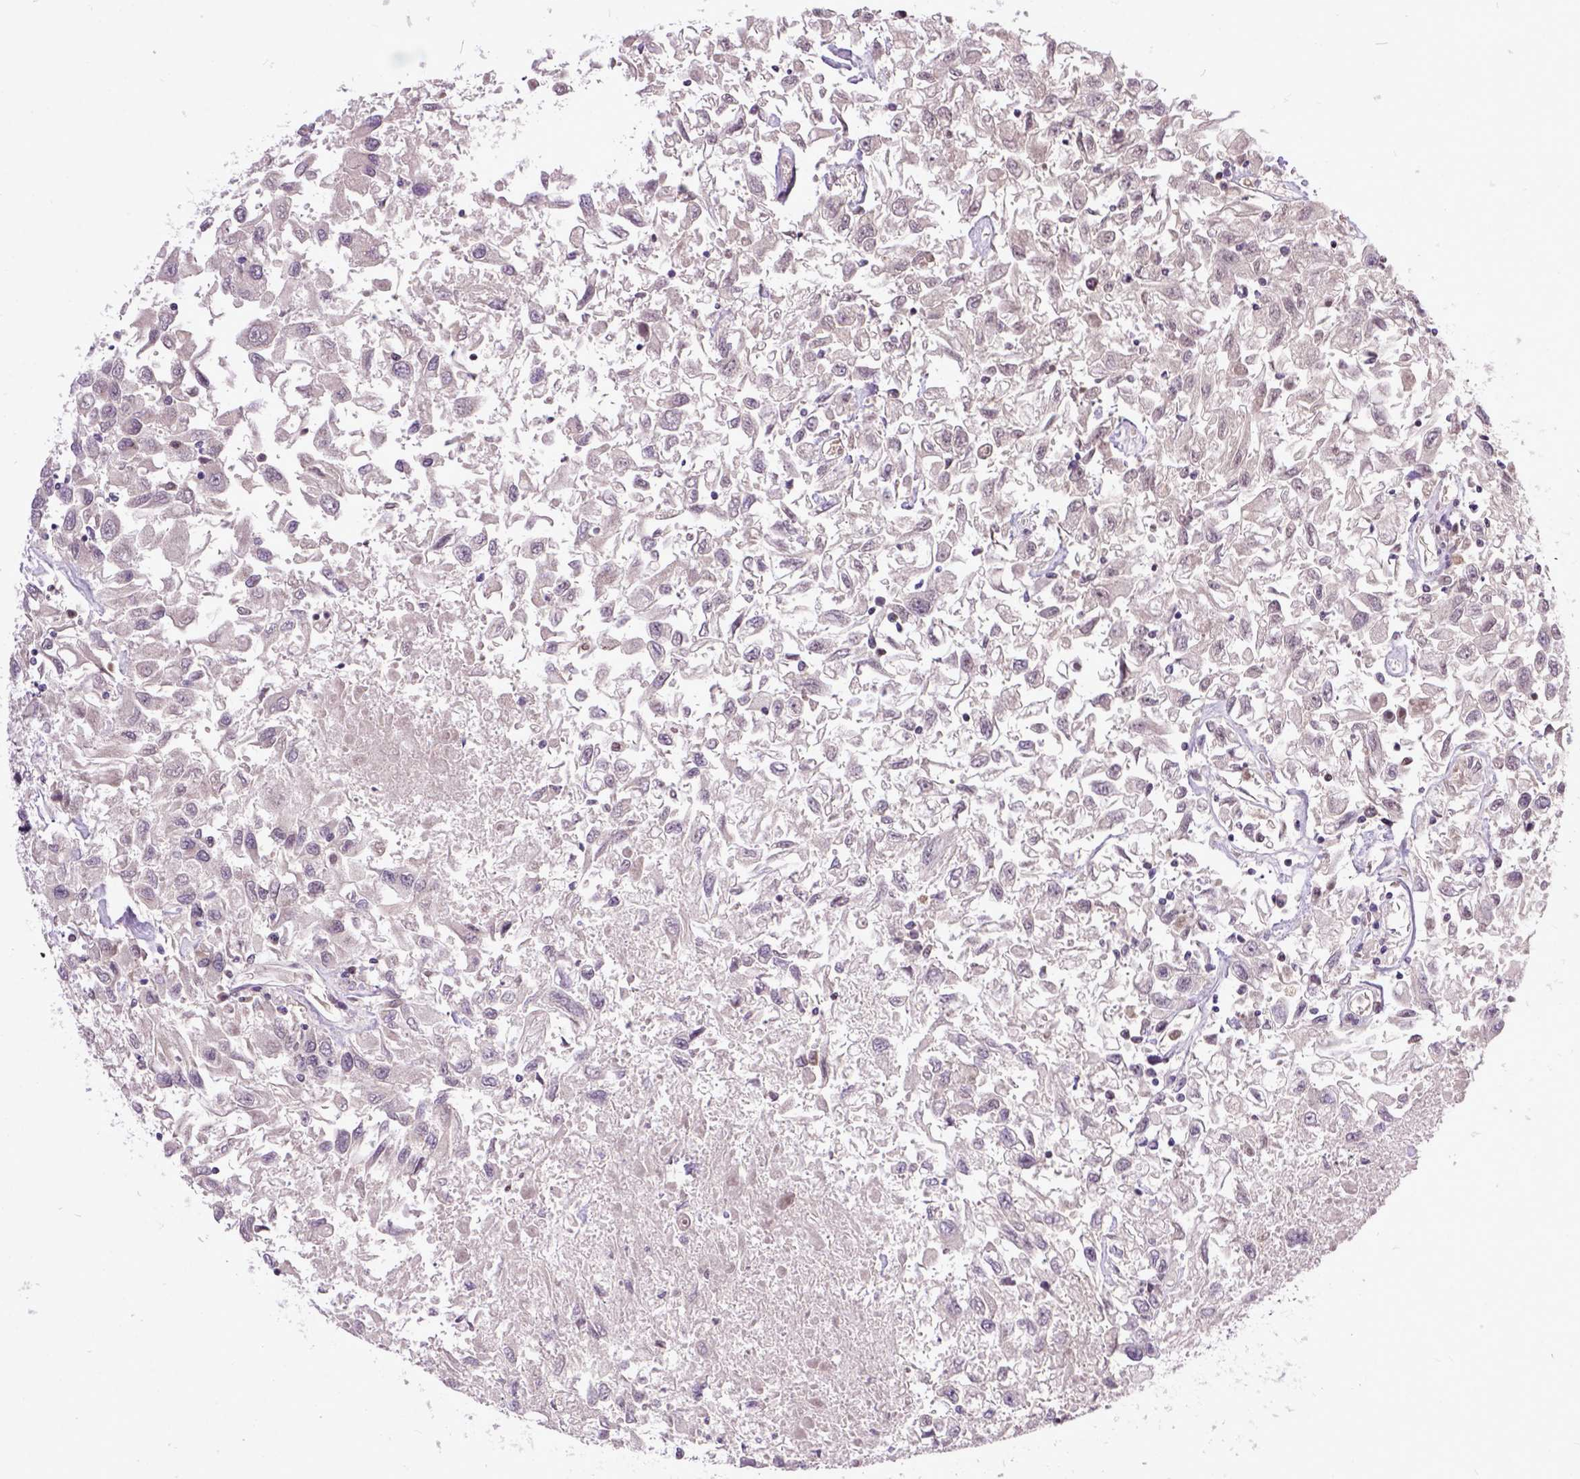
{"staining": {"intensity": "negative", "quantity": "none", "location": "none"}, "tissue": "renal cancer", "cell_type": "Tumor cells", "image_type": "cancer", "snomed": [{"axis": "morphology", "description": "Adenocarcinoma, NOS"}, {"axis": "topography", "description": "Kidney"}], "caption": "Immunohistochemistry of renal adenocarcinoma demonstrates no expression in tumor cells.", "gene": "RCC2", "patient": {"sex": "female", "age": 76}}